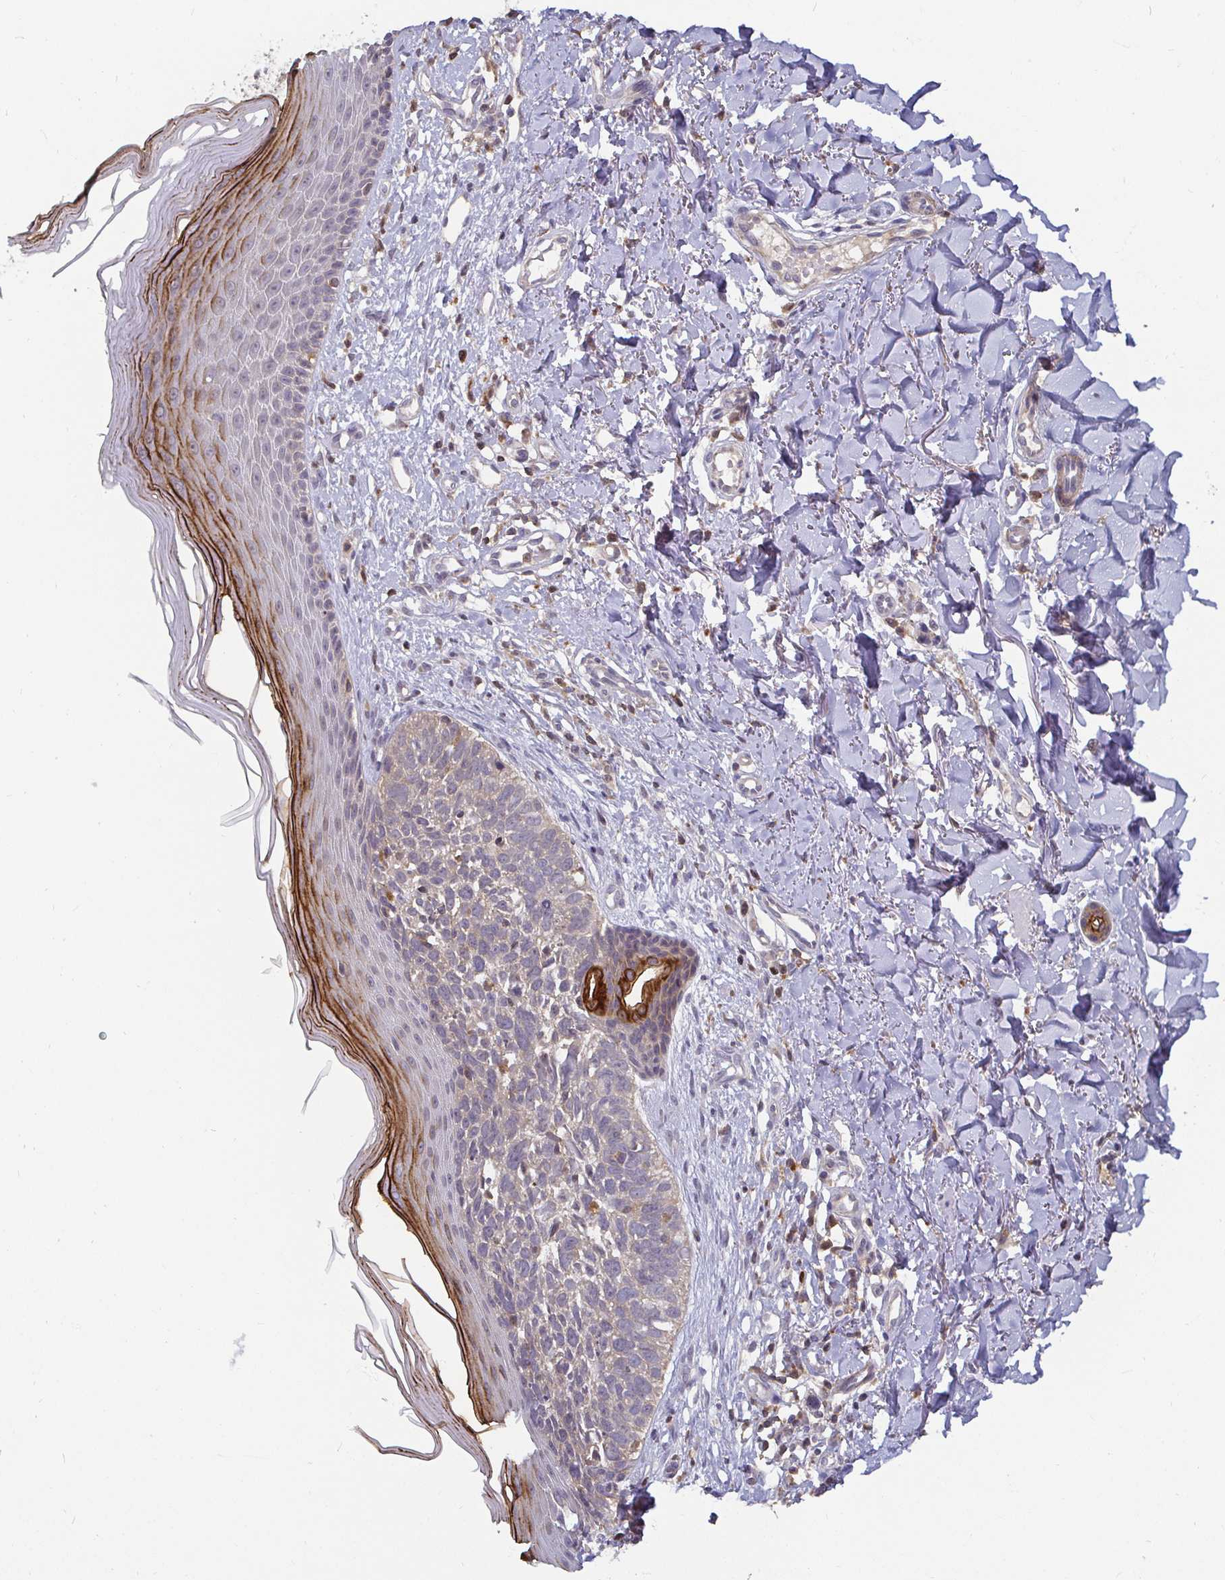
{"staining": {"intensity": "negative", "quantity": "none", "location": "none"}, "tissue": "skin cancer", "cell_type": "Tumor cells", "image_type": "cancer", "snomed": [{"axis": "morphology", "description": "Basal cell carcinoma"}, {"axis": "topography", "description": "Skin"}], "caption": "A high-resolution micrograph shows immunohistochemistry staining of skin basal cell carcinoma, which displays no significant expression in tumor cells.", "gene": "CDH18", "patient": {"sex": "female", "age": 45}}